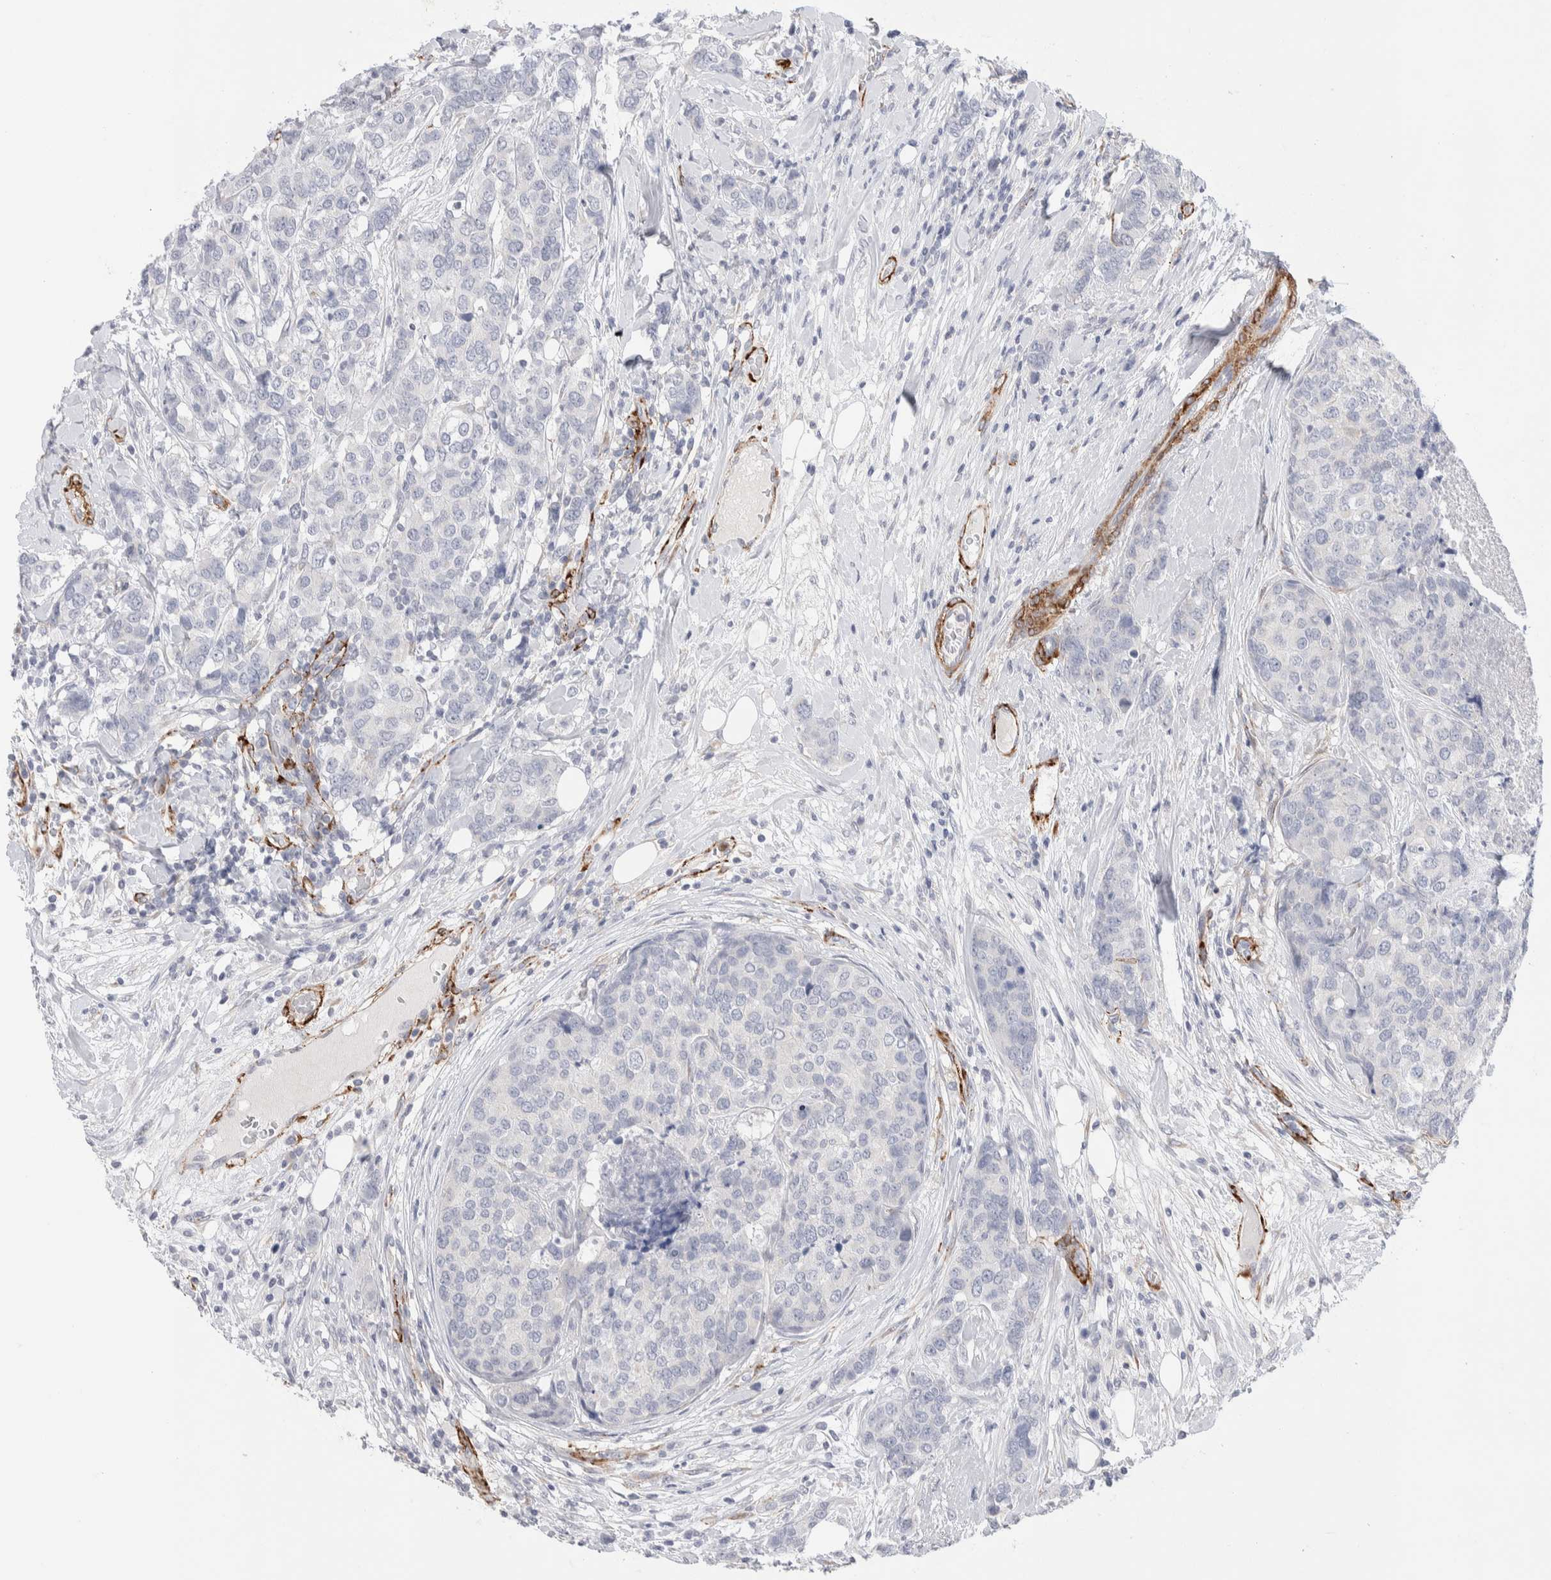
{"staining": {"intensity": "negative", "quantity": "none", "location": "none"}, "tissue": "breast cancer", "cell_type": "Tumor cells", "image_type": "cancer", "snomed": [{"axis": "morphology", "description": "Lobular carcinoma"}, {"axis": "topography", "description": "Breast"}], "caption": "Breast lobular carcinoma stained for a protein using immunohistochemistry (IHC) exhibits no staining tumor cells.", "gene": "SEPTIN4", "patient": {"sex": "female", "age": 59}}